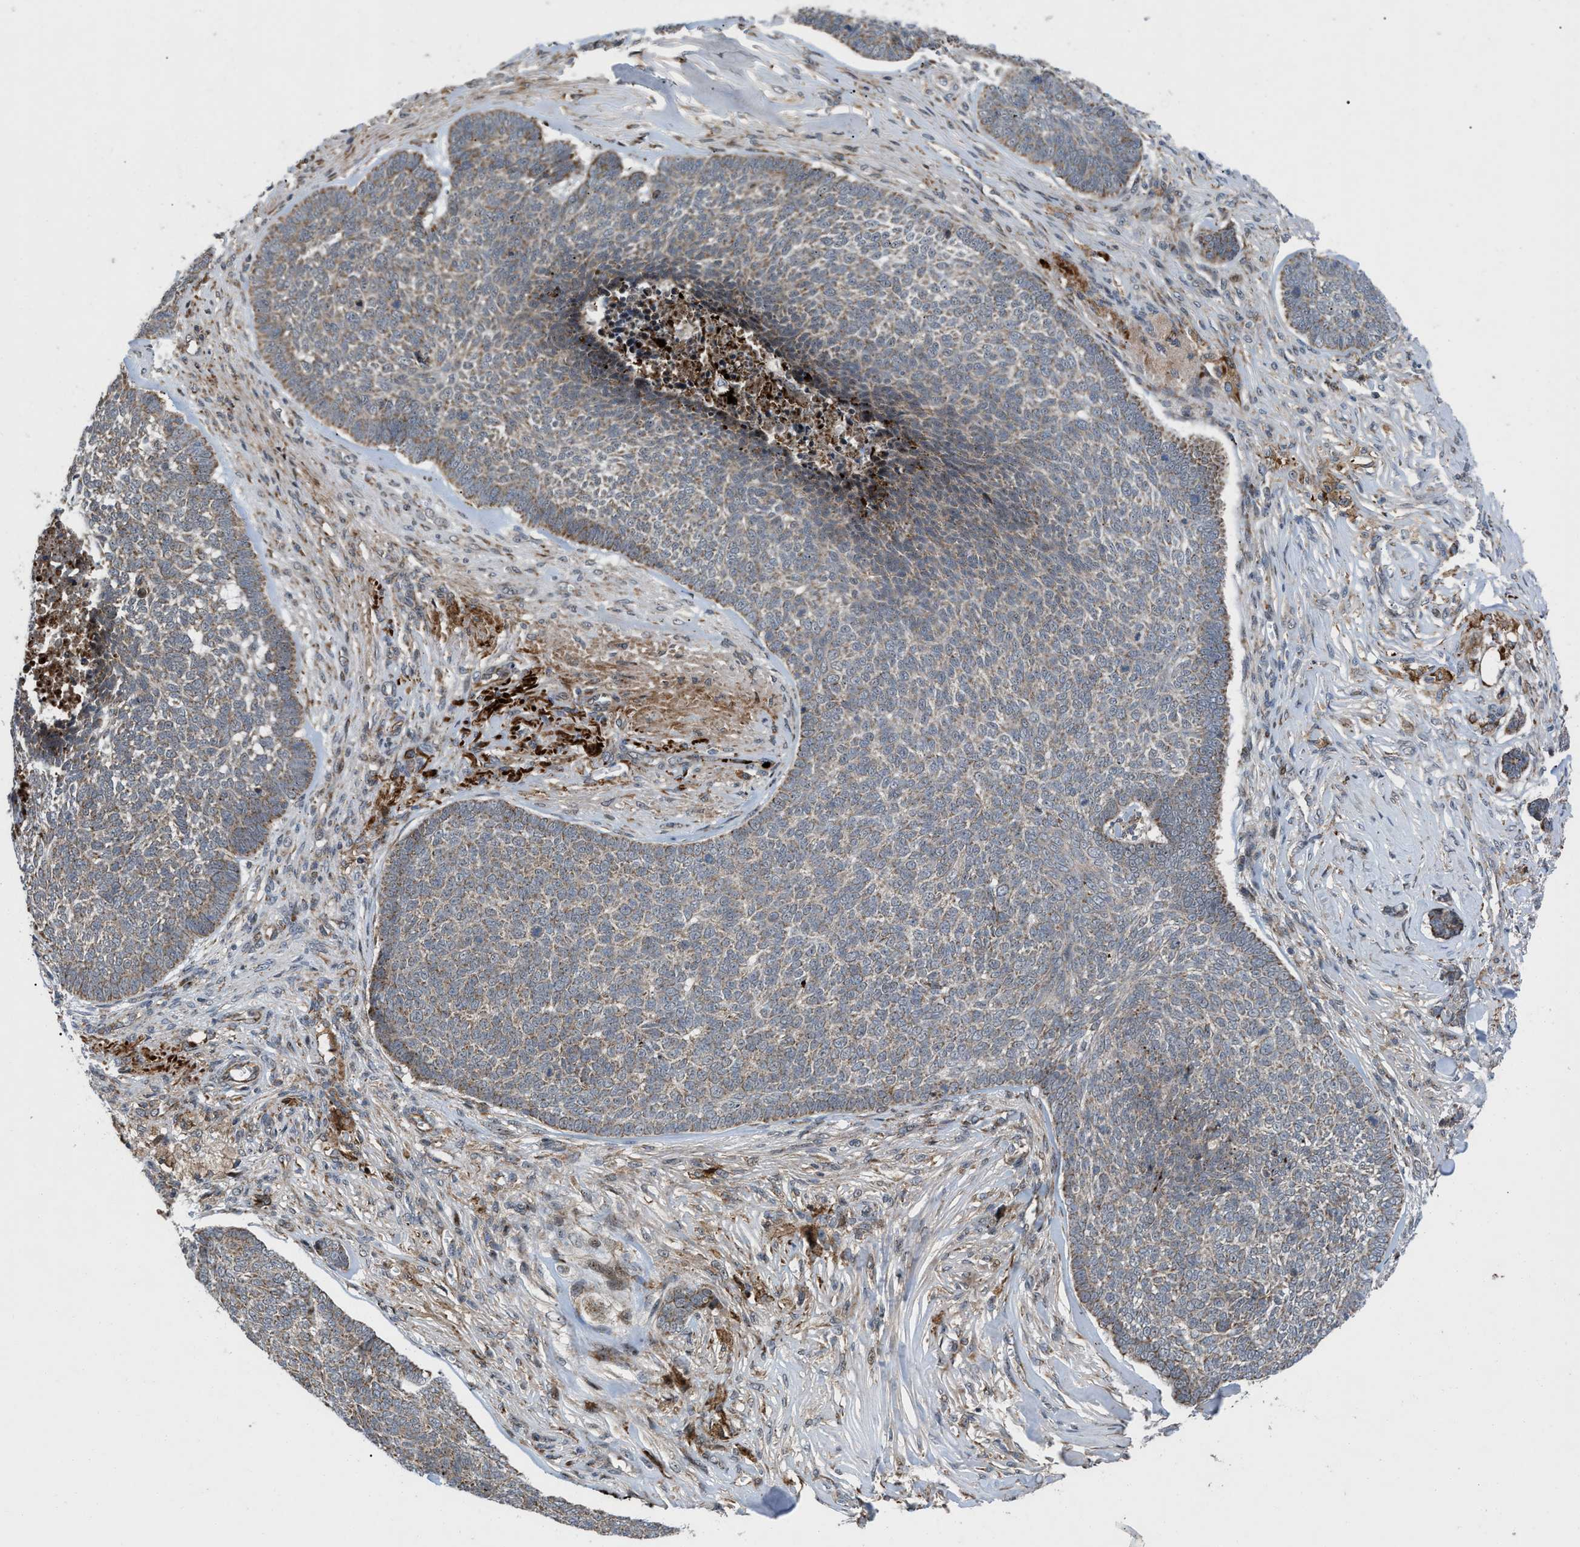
{"staining": {"intensity": "weak", "quantity": ">75%", "location": "cytoplasmic/membranous"}, "tissue": "skin cancer", "cell_type": "Tumor cells", "image_type": "cancer", "snomed": [{"axis": "morphology", "description": "Basal cell carcinoma"}, {"axis": "topography", "description": "Skin"}], "caption": "Protein analysis of basal cell carcinoma (skin) tissue demonstrates weak cytoplasmic/membranous expression in about >75% of tumor cells.", "gene": "AP3M2", "patient": {"sex": "male", "age": 84}}